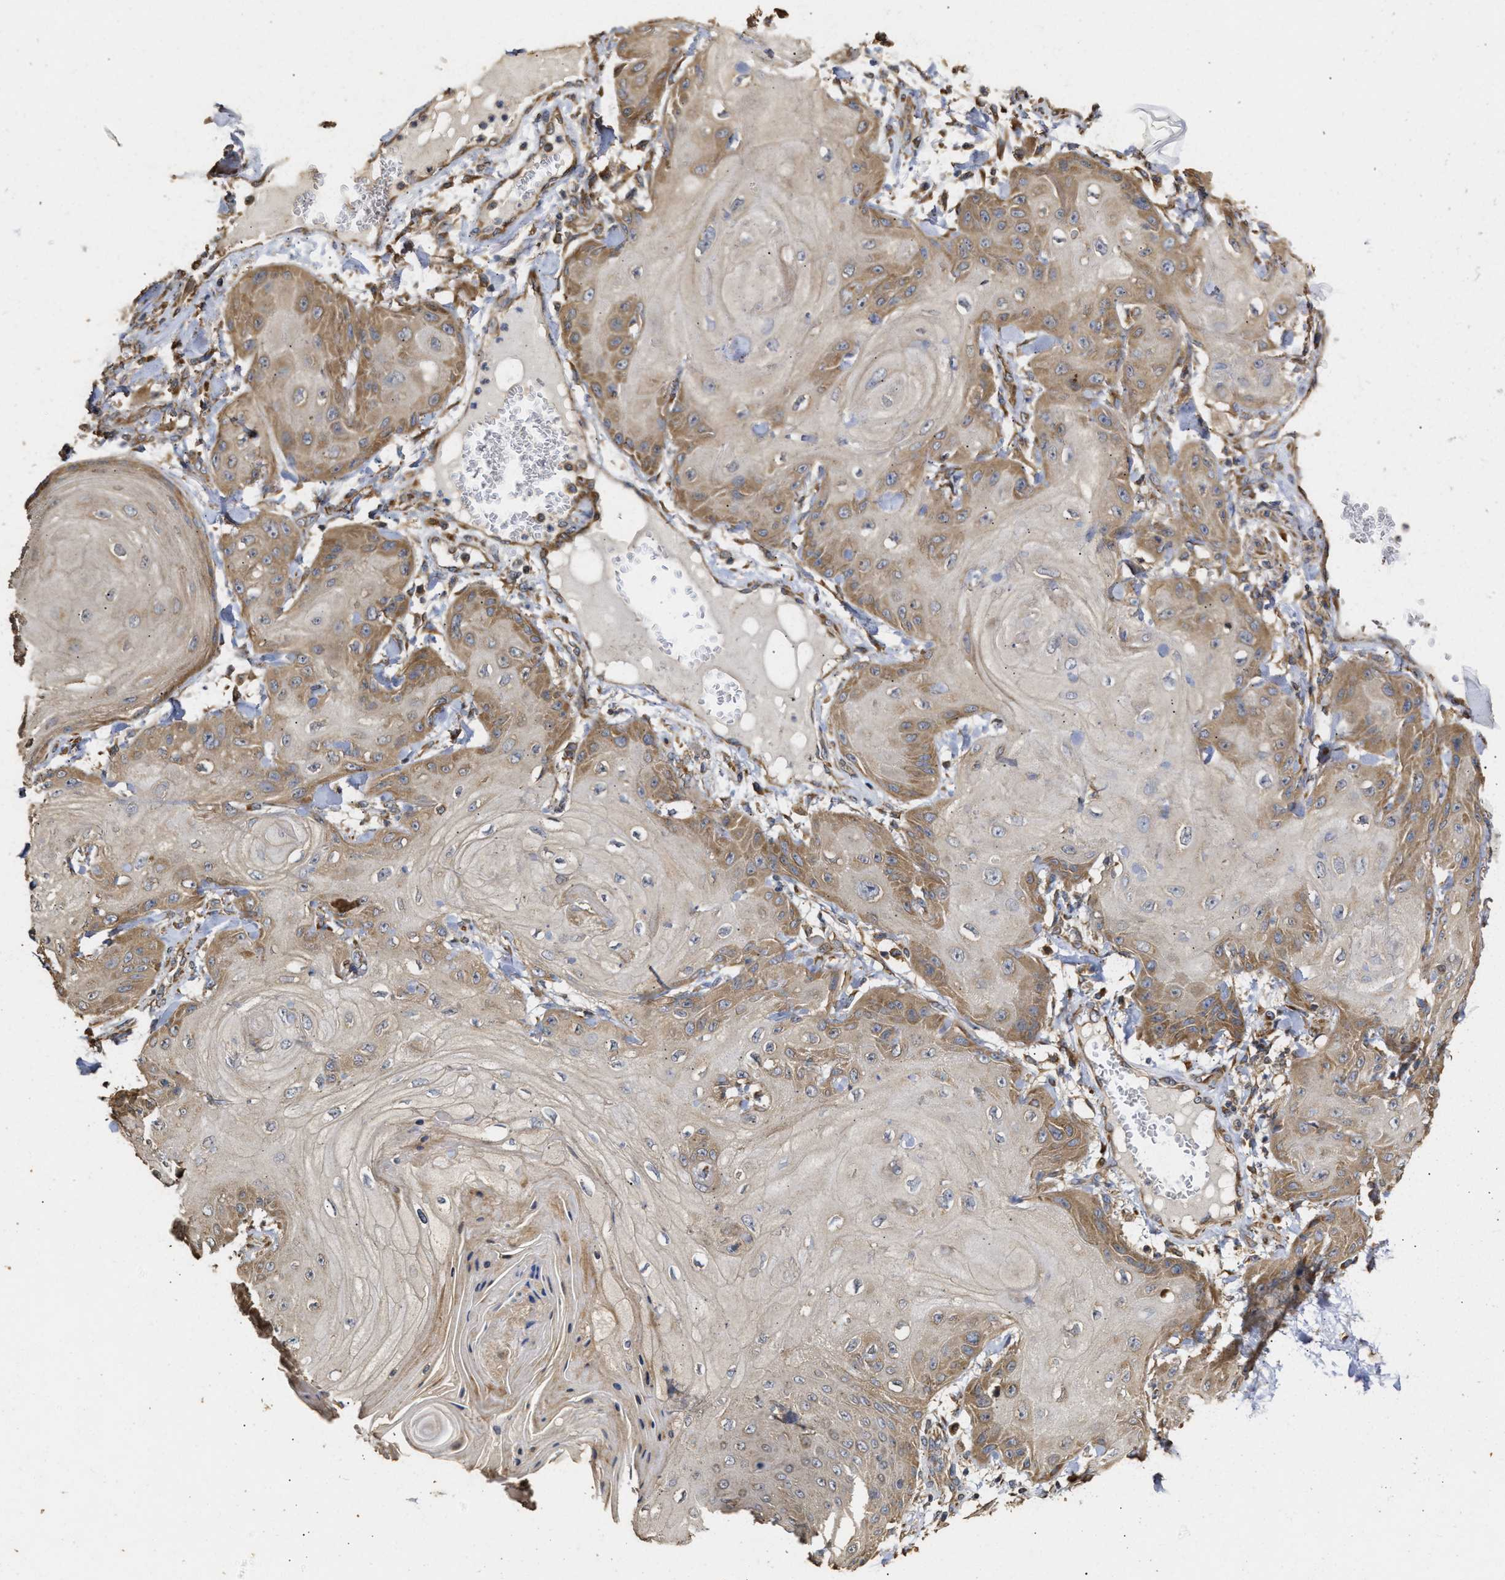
{"staining": {"intensity": "moderate", "quantity": ">75%", "location": "cytoplasmic/membranous"}, "tissue": "skin cancer", "cell_type": "Tumor cells", "image_type": "cancer", "snomed": [{"axis": "morphology", "description": "Squamous cell carcinoma, NOS"}, {"axis": "topography", "description": "Skin"}], "caption": "This photomicrograph demonstrates immunohistochemistry (IHC) staining of human skin cancer, with medium moderate cytoplasmic/membranous expression in approximately >75% of tumor cells.", "gene": "NAV1", "patient": {"sex": "male", "age": 74}}